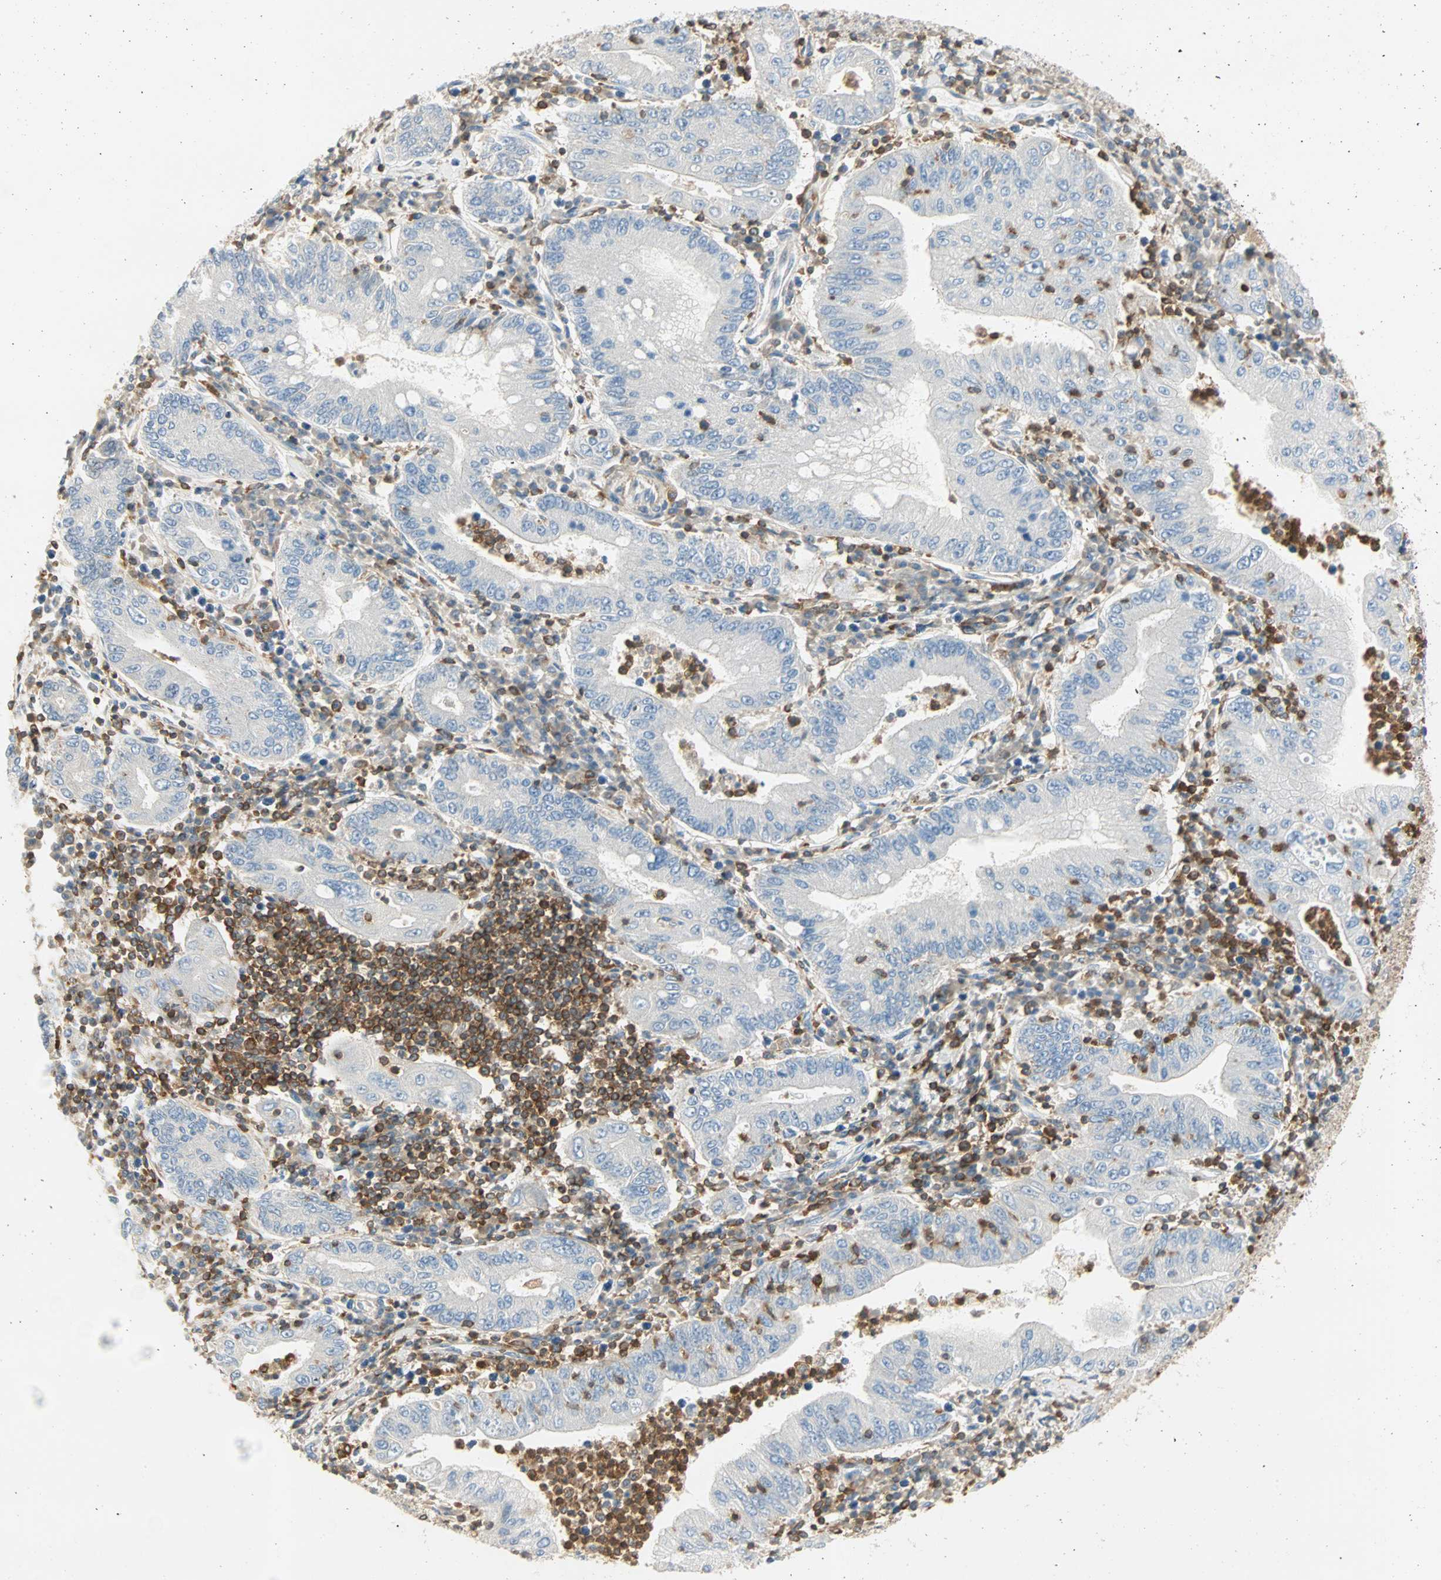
{"staining": {"intensity": "negative", "quantity": "none", "location": "none"}, "tissue": "stomach cancer", "cell_type": "Tumor cells", "image_type": "cancer", "snomed": [{"axis": "morphology", "description": "Normal tissue, NOS"}, {"axis": "morphology", "description": "Adenocarcinoma, NOS"}, {"axis": "topography", "description": "Esophagus"}, {"axis": "topography", "description": "Stomach, upper"}, {"axis": "topography", "description": "Peripheral nerve tissue"}], "caption": "Immunohistochemistry (IHC) histopathology image of stomach cancer stained for a protein (brown), which displays no expression in tumor cells.", "gene": "FMNL1", "patient": {"sex": "male", "age": 62}}